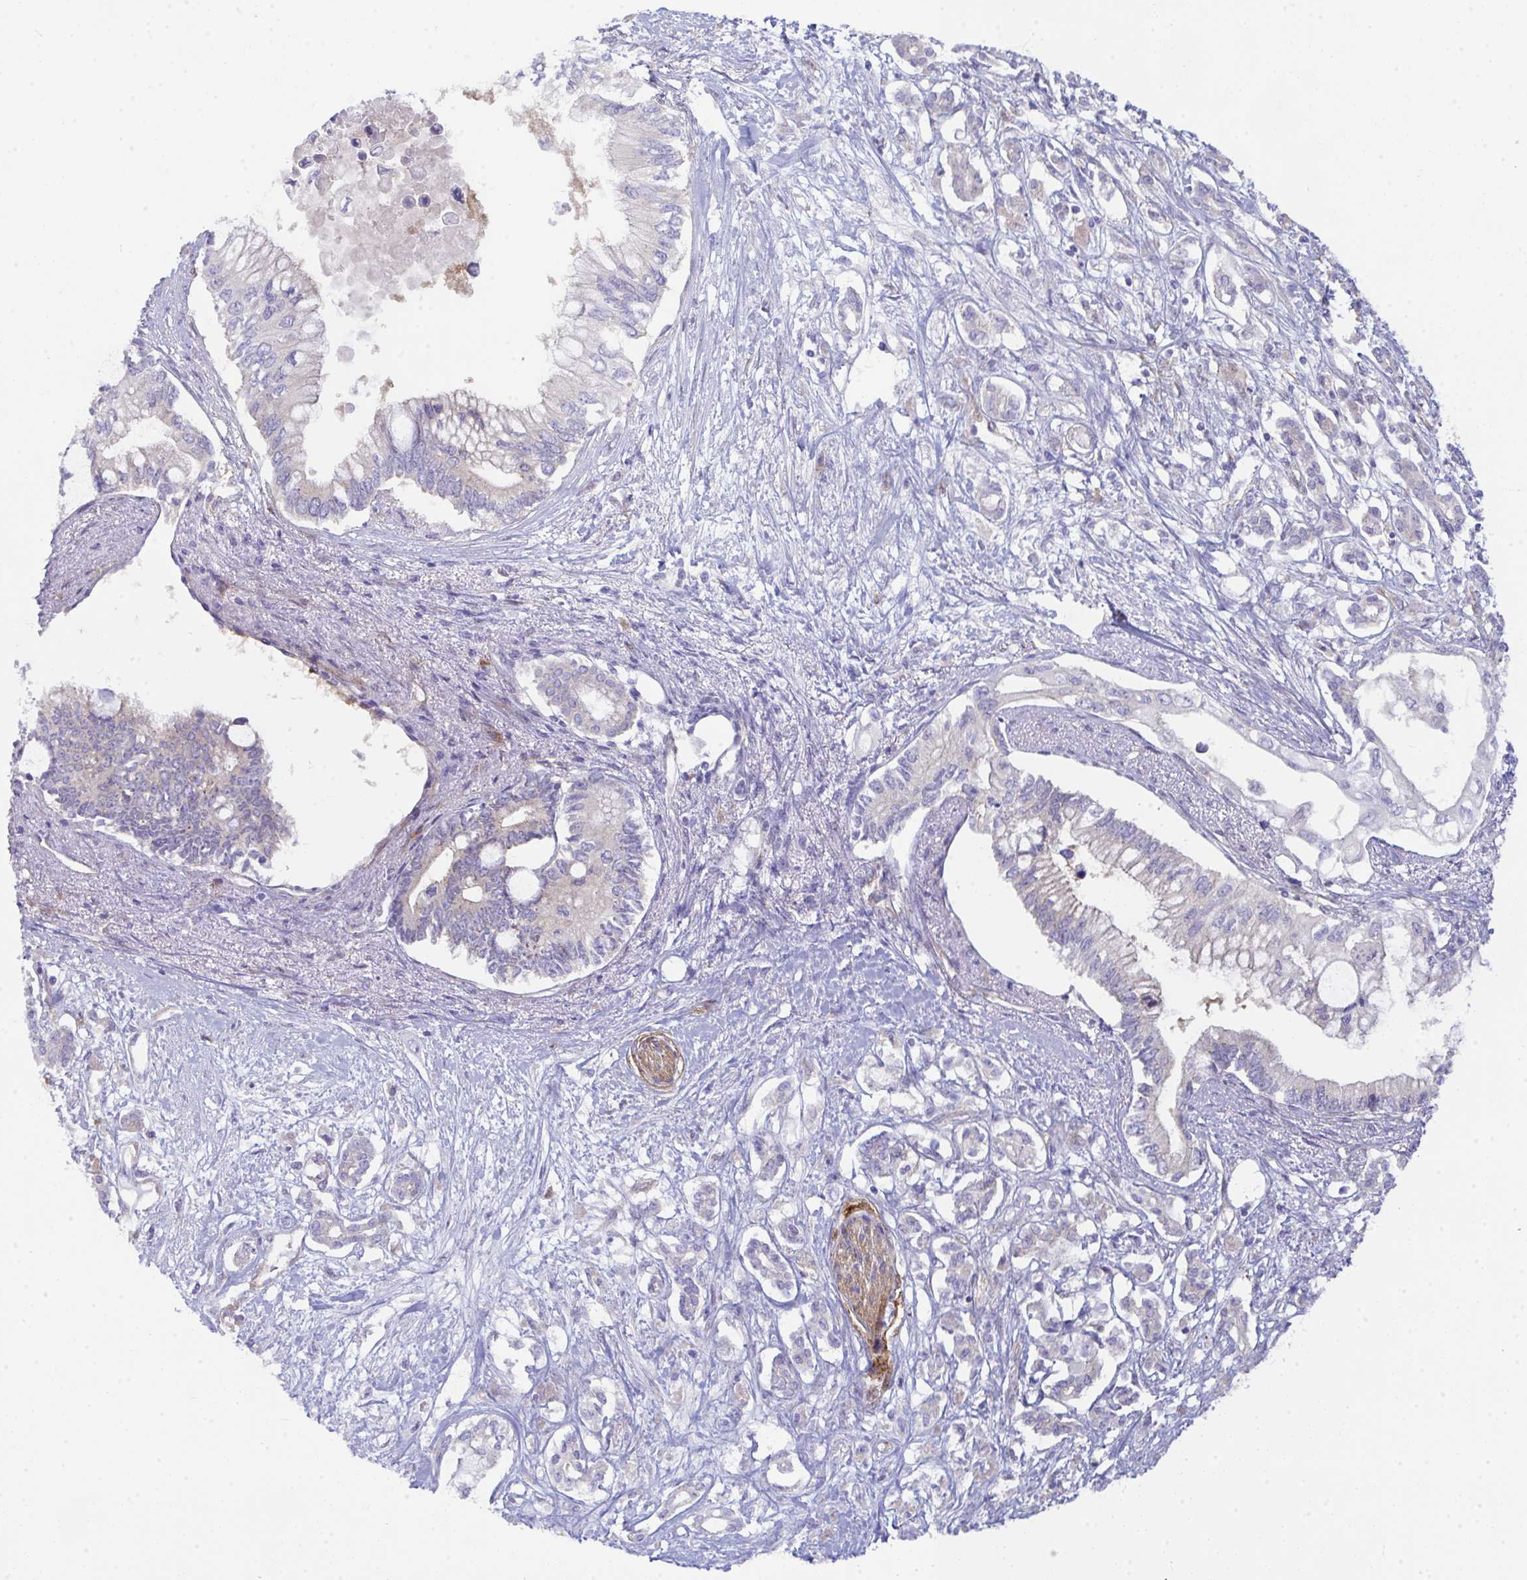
{"staining": {"intensity": "negative", "quantity": "none", "location": "none"}, "tissue": "pancreatic cancer", "cell_type": "Tumor cells", "image_type": "cancer", "snomed": [{"axis": "morphology", "description": "Adenocarcinoma, NOS"}, {"axis": "topography", "description": "Pancreas"}], "caption": "Photomicrograph shows no significant protein positivity in tumor cells of pancreatic adenocarcinoma.", "gene": "GAB1", "patient": {"sex": "female", "age": 63}}